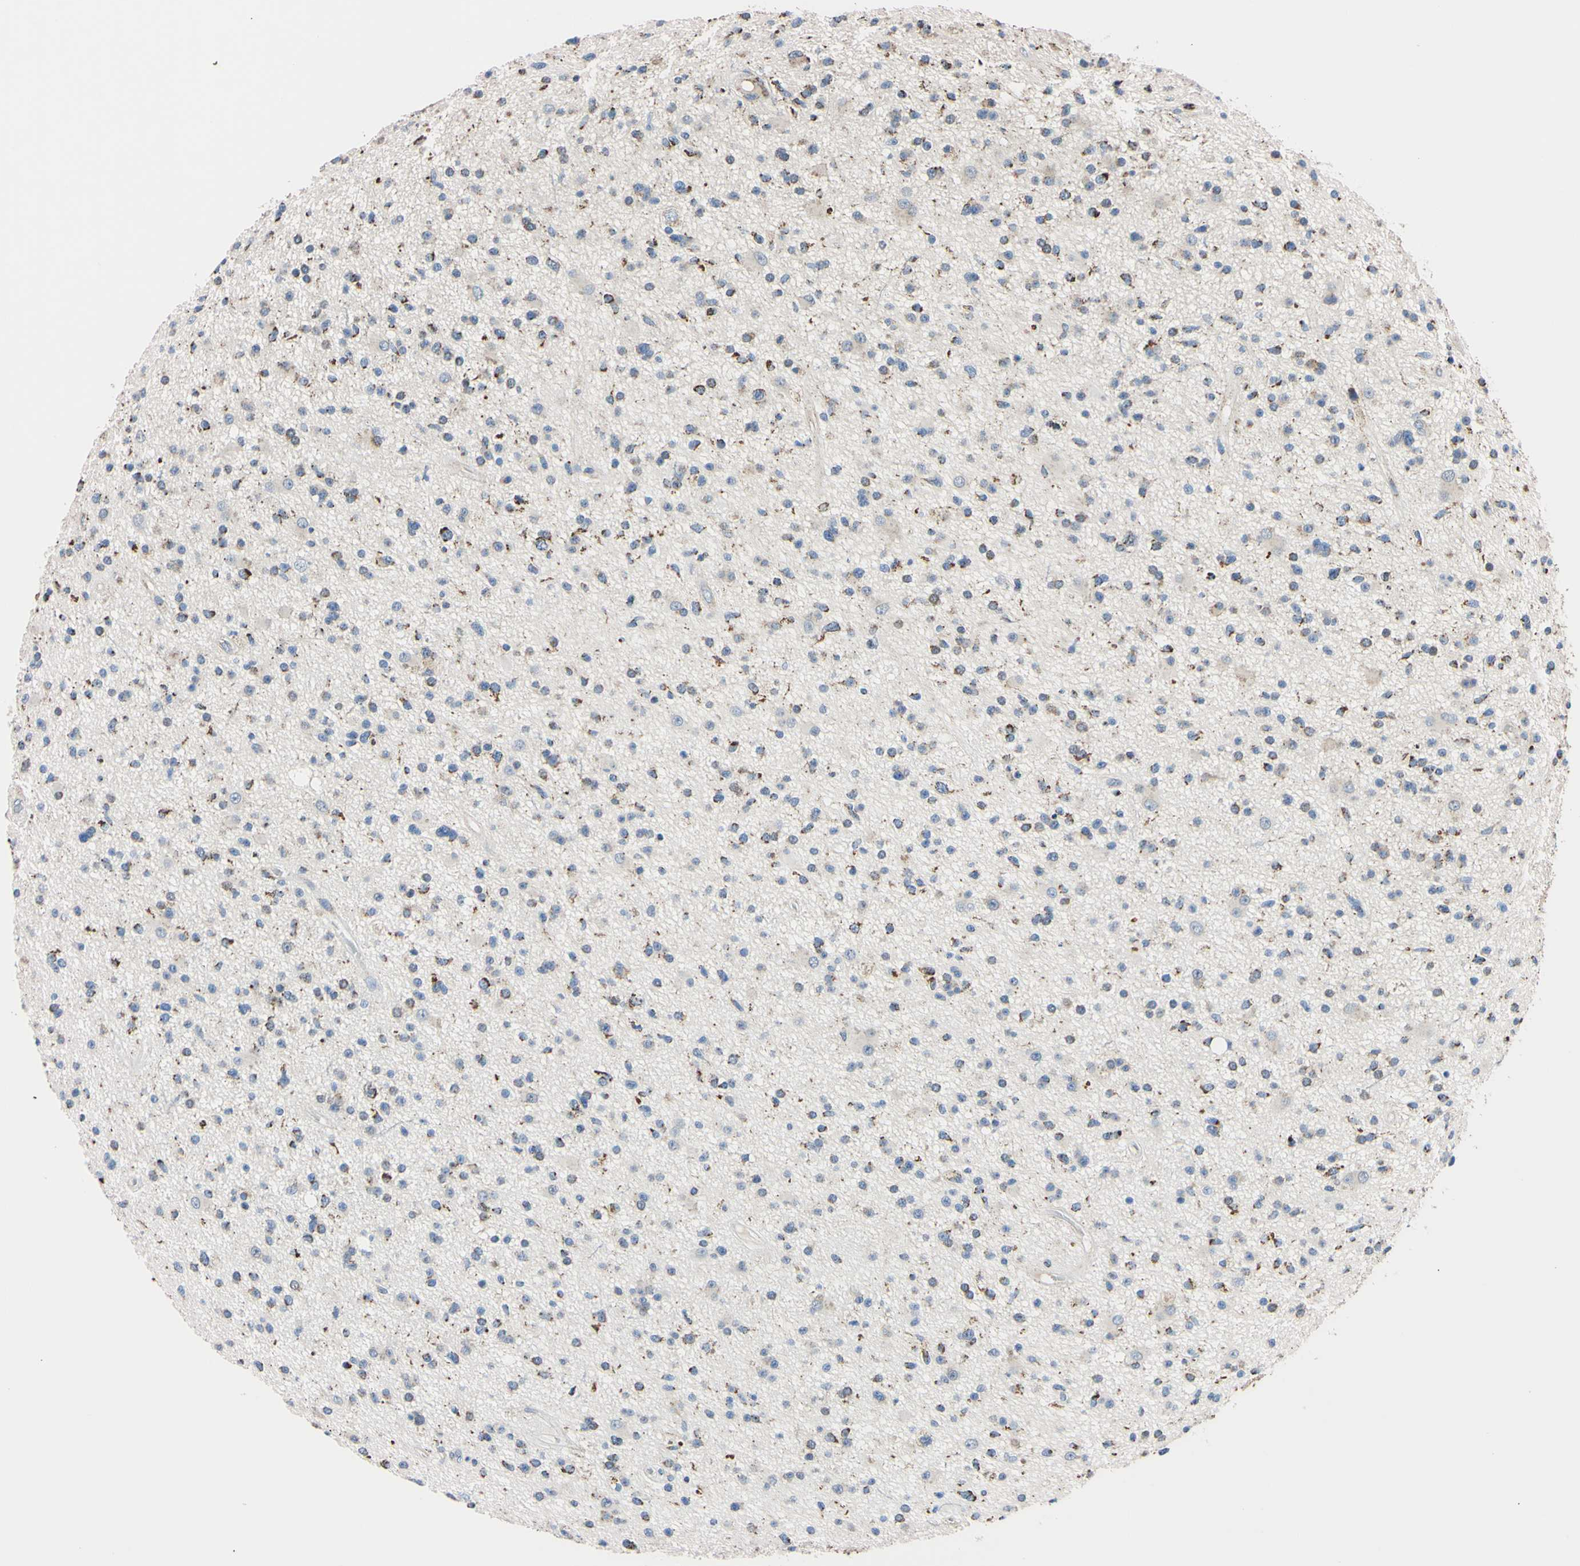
{"staining": {"intensity": "strong", "quantity": "<25%", "location": "cytoplasmic/membranous"}, "tissue": "glioma", "cell_type": "Tumor cells", "image_type": "cancer", "snomed": [{"axis": "morphology", "description": "Glioma, malignant, High grade"}, {"axis": "topography", "description": "Brain"}], "caption": "Immunohistochemical staining of human glioma demonstrates strong cytoplasmic/membranous protein expression in approximately <25% of tumor cells.", "gene": "CLPP", "patient": {"sex": "male", "age": 33}}